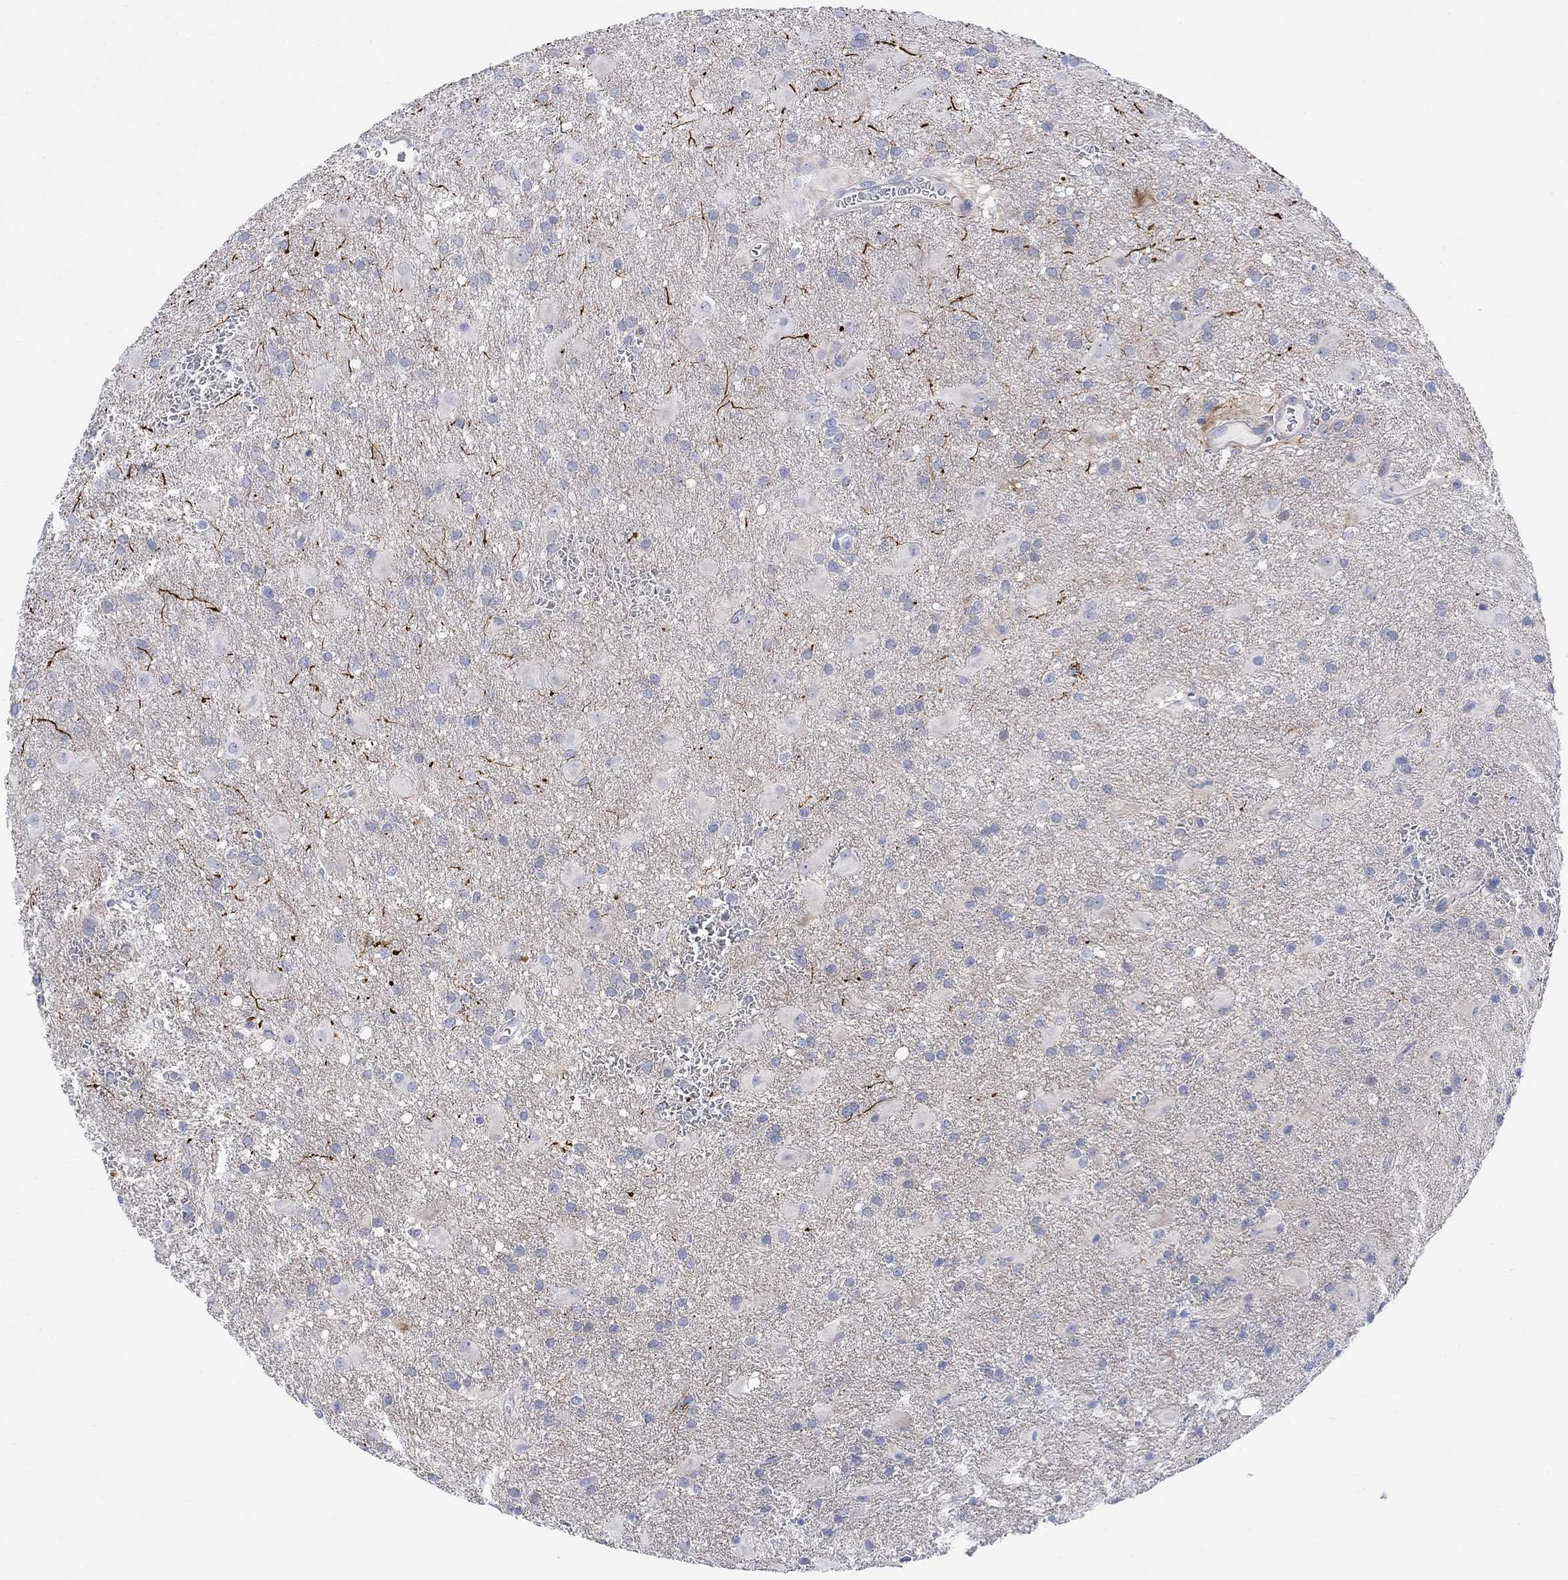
{"staining": {"intensity": "negative", "quantity": "none", "location": "none"}, "tissue": "glioma", "cell_type": "Tumor cells", "image_type": "cancer", "snomed": [{"axis": "morphology", "description": "Glioma, malignant, Low grade"}, {"axis": "topography", "description": "Brain"}], "caption": "High magnification brightfield microscopy of malignant low-grade glioma stained with DAB (3,3'-diaminobenzidine) (brown) and counterstained with hematoxylin (blue): tumor cells show no significant staining.", "gene": "ARSK", "patient": {"sex": "male", "age": 58}}